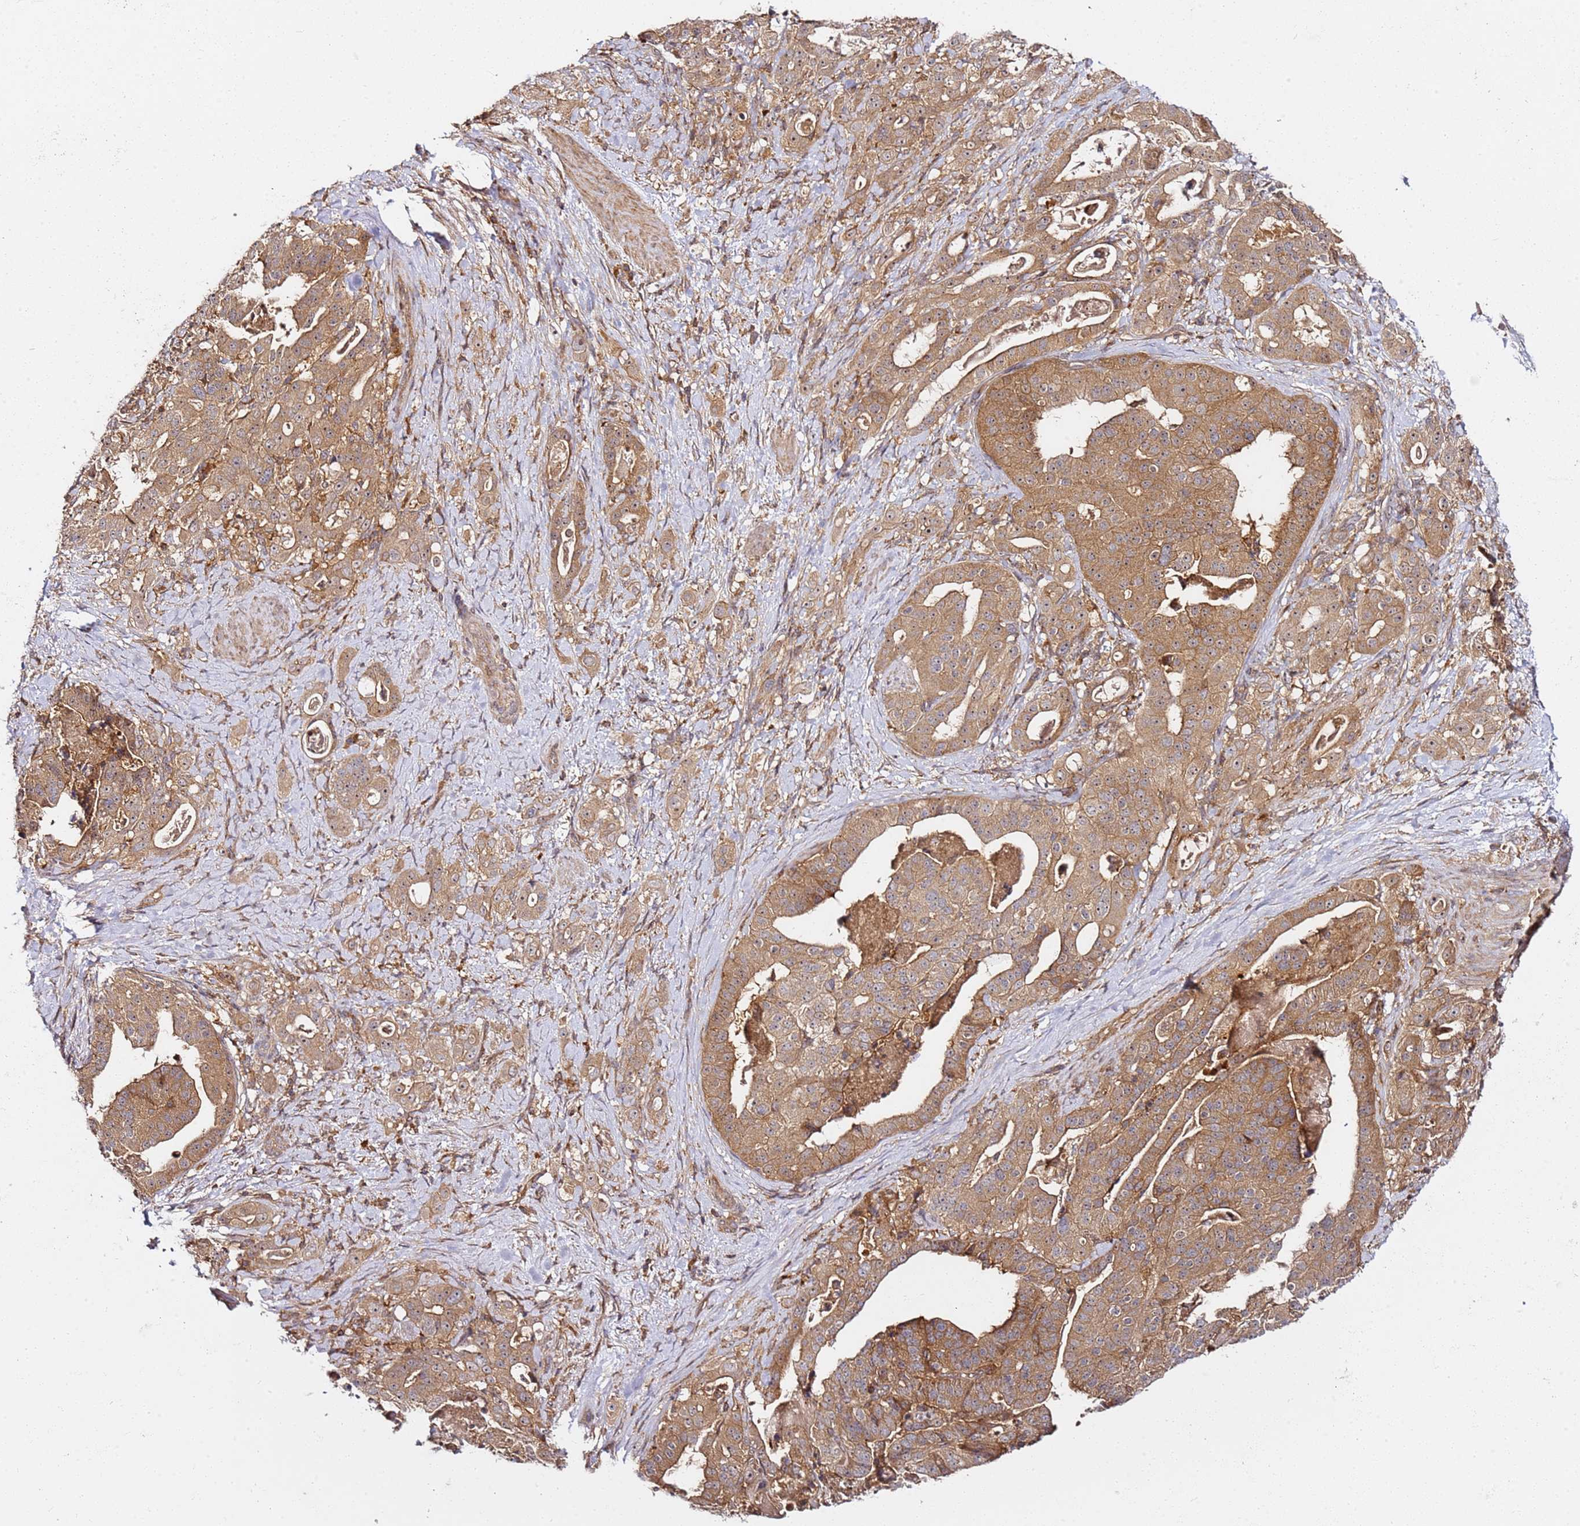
{"staining": {"intensity": "moderate", "quantity": ">75%", "location": "cytoplasmic/membranous"}, "tissue": "stomach cancer", "cell_type": "Tumor cells", "image_type": "cancer", "snomed": [{"axis": "morphology", "description": "Adenocarcinoma, NOS"}, {"axis": "topography", "description": "Stomach"}], "caption": "This image displays stomach cancer stained with immunohistochemistry to label a protein in brown. The cytoplasmic/membranous of tumor cells show moderate positivity for the protein. Nuclei are counter-stained blue.", "gene": "PRMT7", "patient": {"sex": "male", "age": 48}}